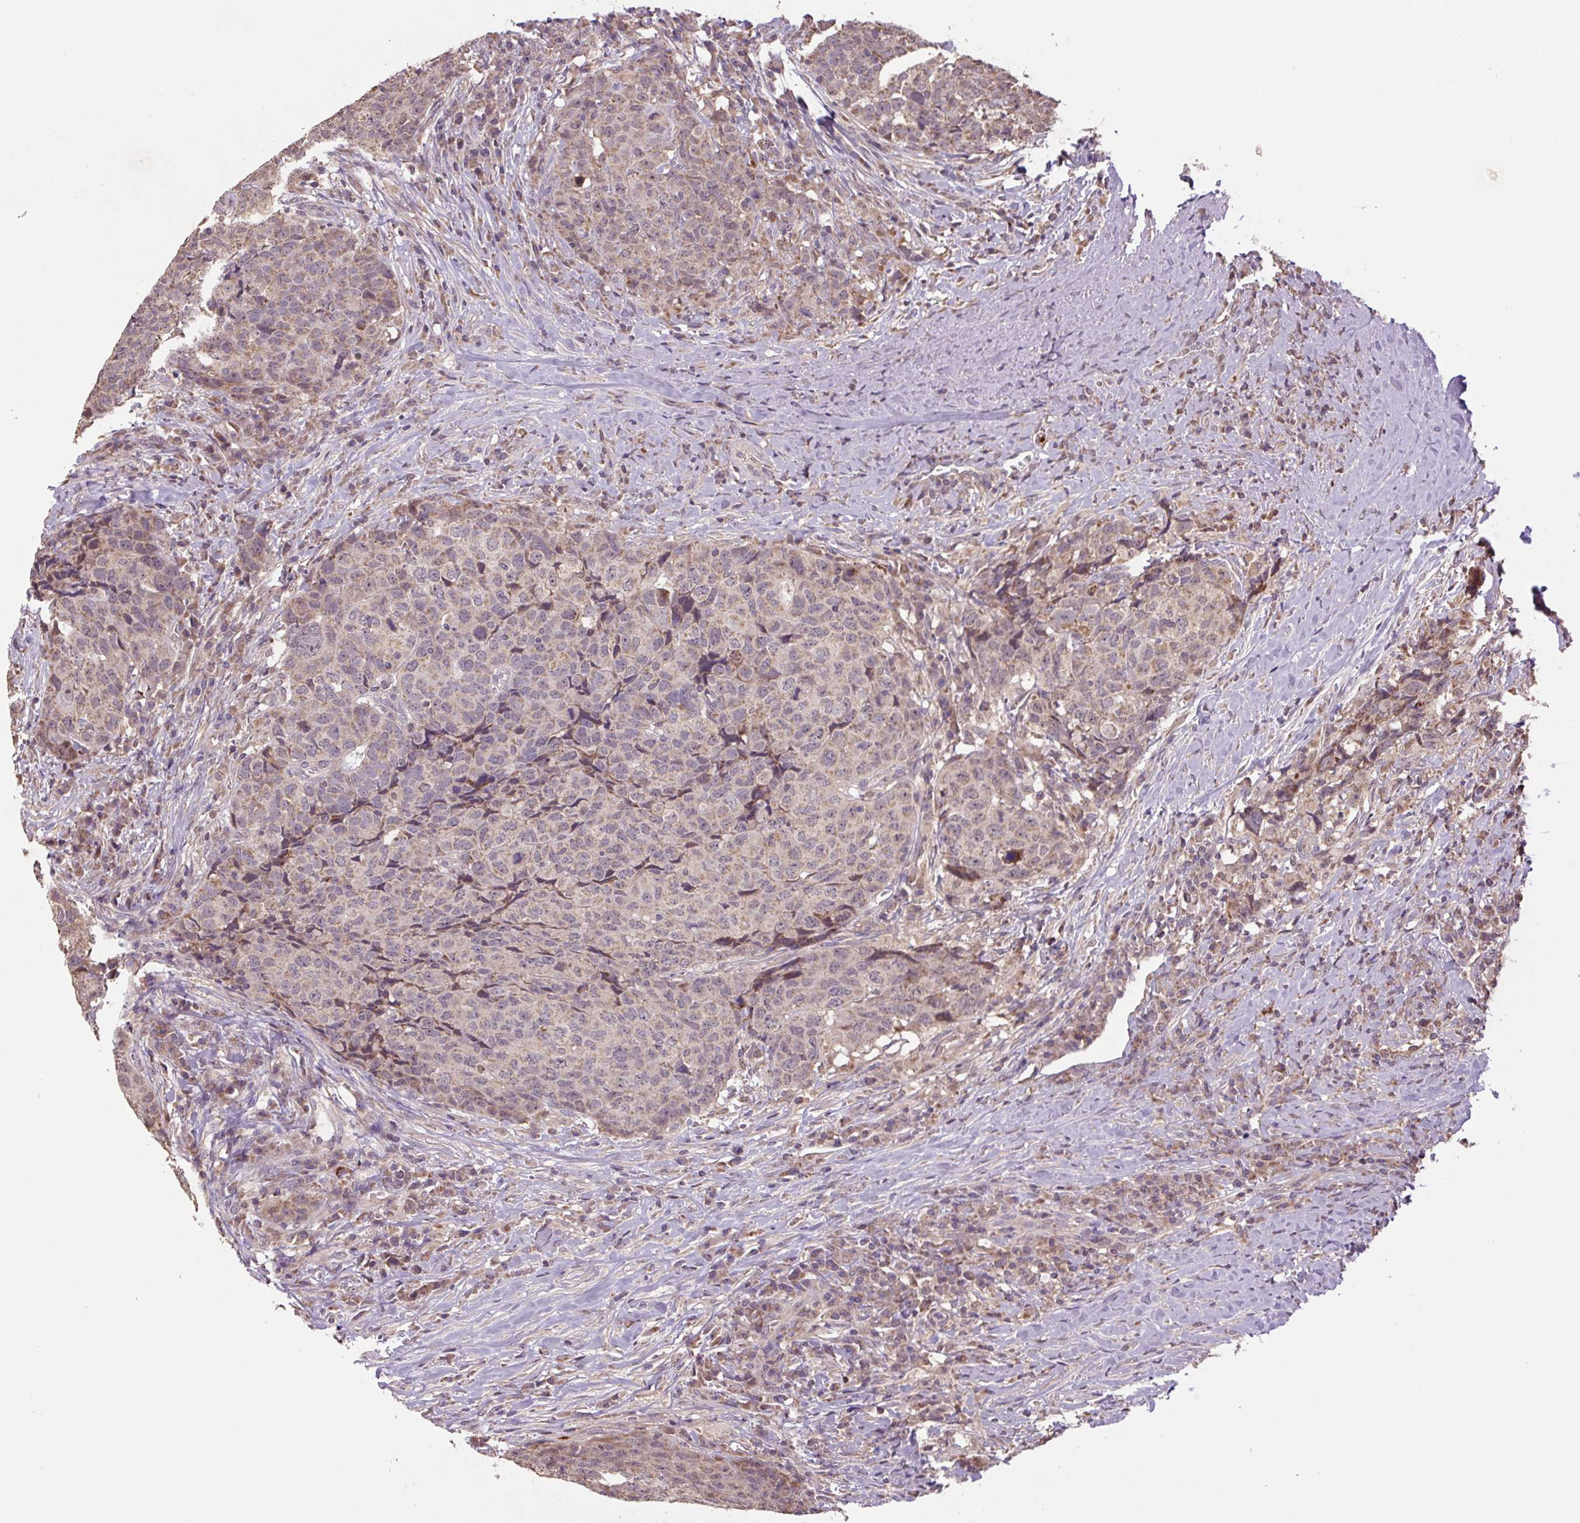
{"staining": {"intensity": "weak", "quantity": "25%-75%", "location": "cytoplasmic/membranous"}, "tissue": "head and neck cancer", "cell_type": "Tumor cells", "image_type": "cancer", "snomed": [{"axis": "morphology", "description": "Squamous cell carcinoma, NOS"}, {"axis": "topography", "description": "Head-Neck"}], "caption": "Brown immunohistochemical staining in human squamous cell carcinoma (head and neck) reveals weak cytoplasmic/membranous positivity in about 25%-75% of tumor cells.", "gene": "TMEM160", "patient": {"sex": "male", "age": 66}}